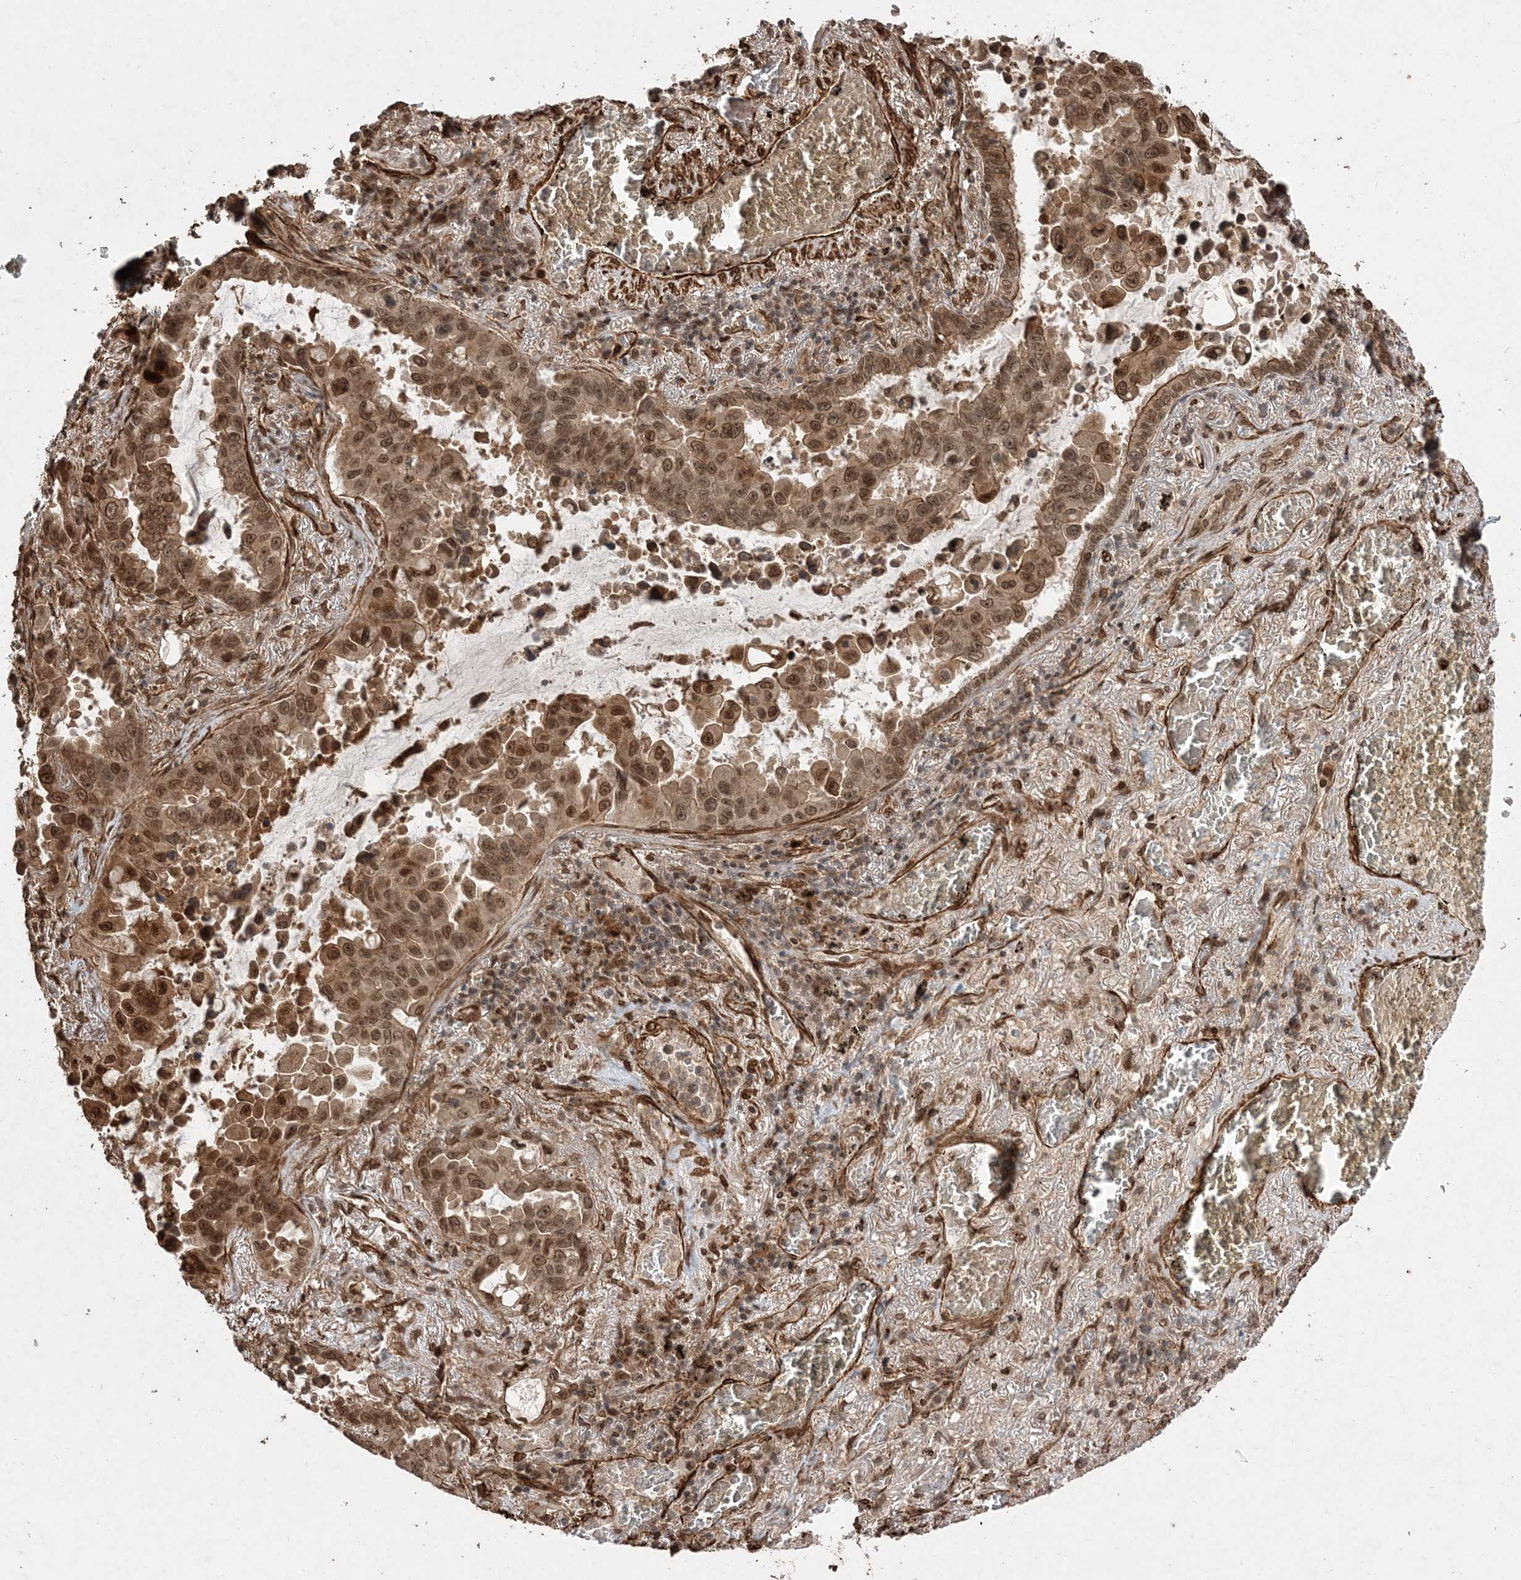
{"staining": {"intensity": "moderate", "quantity": ">75%", "location": "cytoplasmic/membranous,nuclear"}, "tissue": "lung cancer", "cell_type": "Tumor cells", "image_type": "cancer", "snomed": [{"axis": "morphology", "description": "Adenocarcinoma, NOS"}, {"axis": "topography", "description": "Lung"}], "caption": "This micrograph displays immunohistochemistry (IHC) staining of human lung cancer, with medium moderate cytoplasmic/membranous and nuclear positivity in about >75% of tumor cells.", "gene": "ETAA1", "patient": {"sex": "male", "age": 64}}